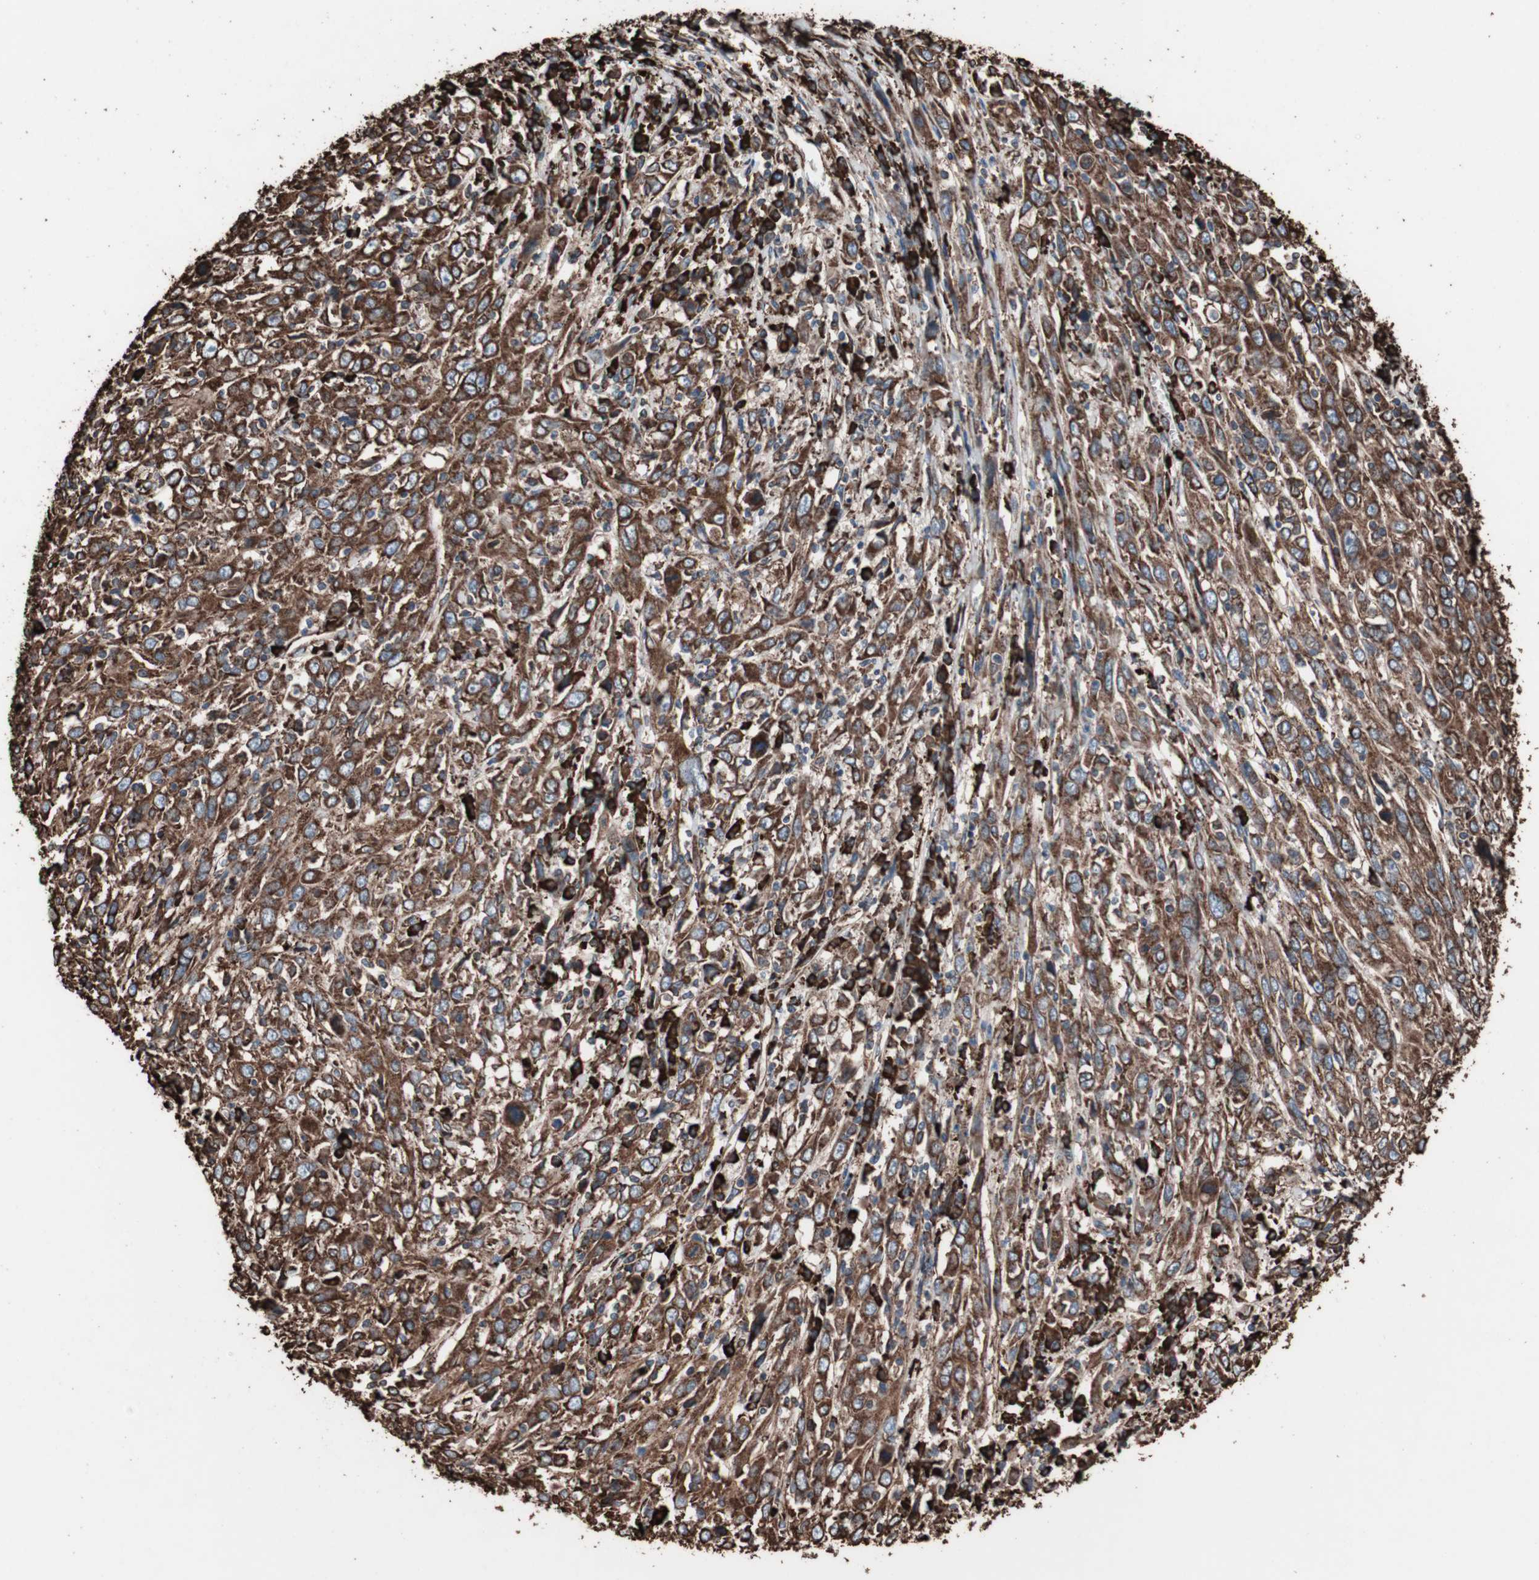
{"staining": {"intensity": "strong", "quantity": ">75%", "location": "cytoplasmic/membranous"}, "tissue": "cervical cancer", "cell_type": "Tumor cells", "image_type": "cancer", "snomed": [{"axis": "morphology", "description": "Squamous cell carcinoma, NOS"}, {"axis": "topography", "description": "Cervix"}], "caption": "A photomicrograph showing strong cytoplasmic/membranous positivity in approximately >75% of tumor cells in cervical cancer (squamous cell carcinoma), as visualized by brown immunohistochemical staining.", "gene": "HSP90B1", "patient": {"sex": "female", "age": 46}}